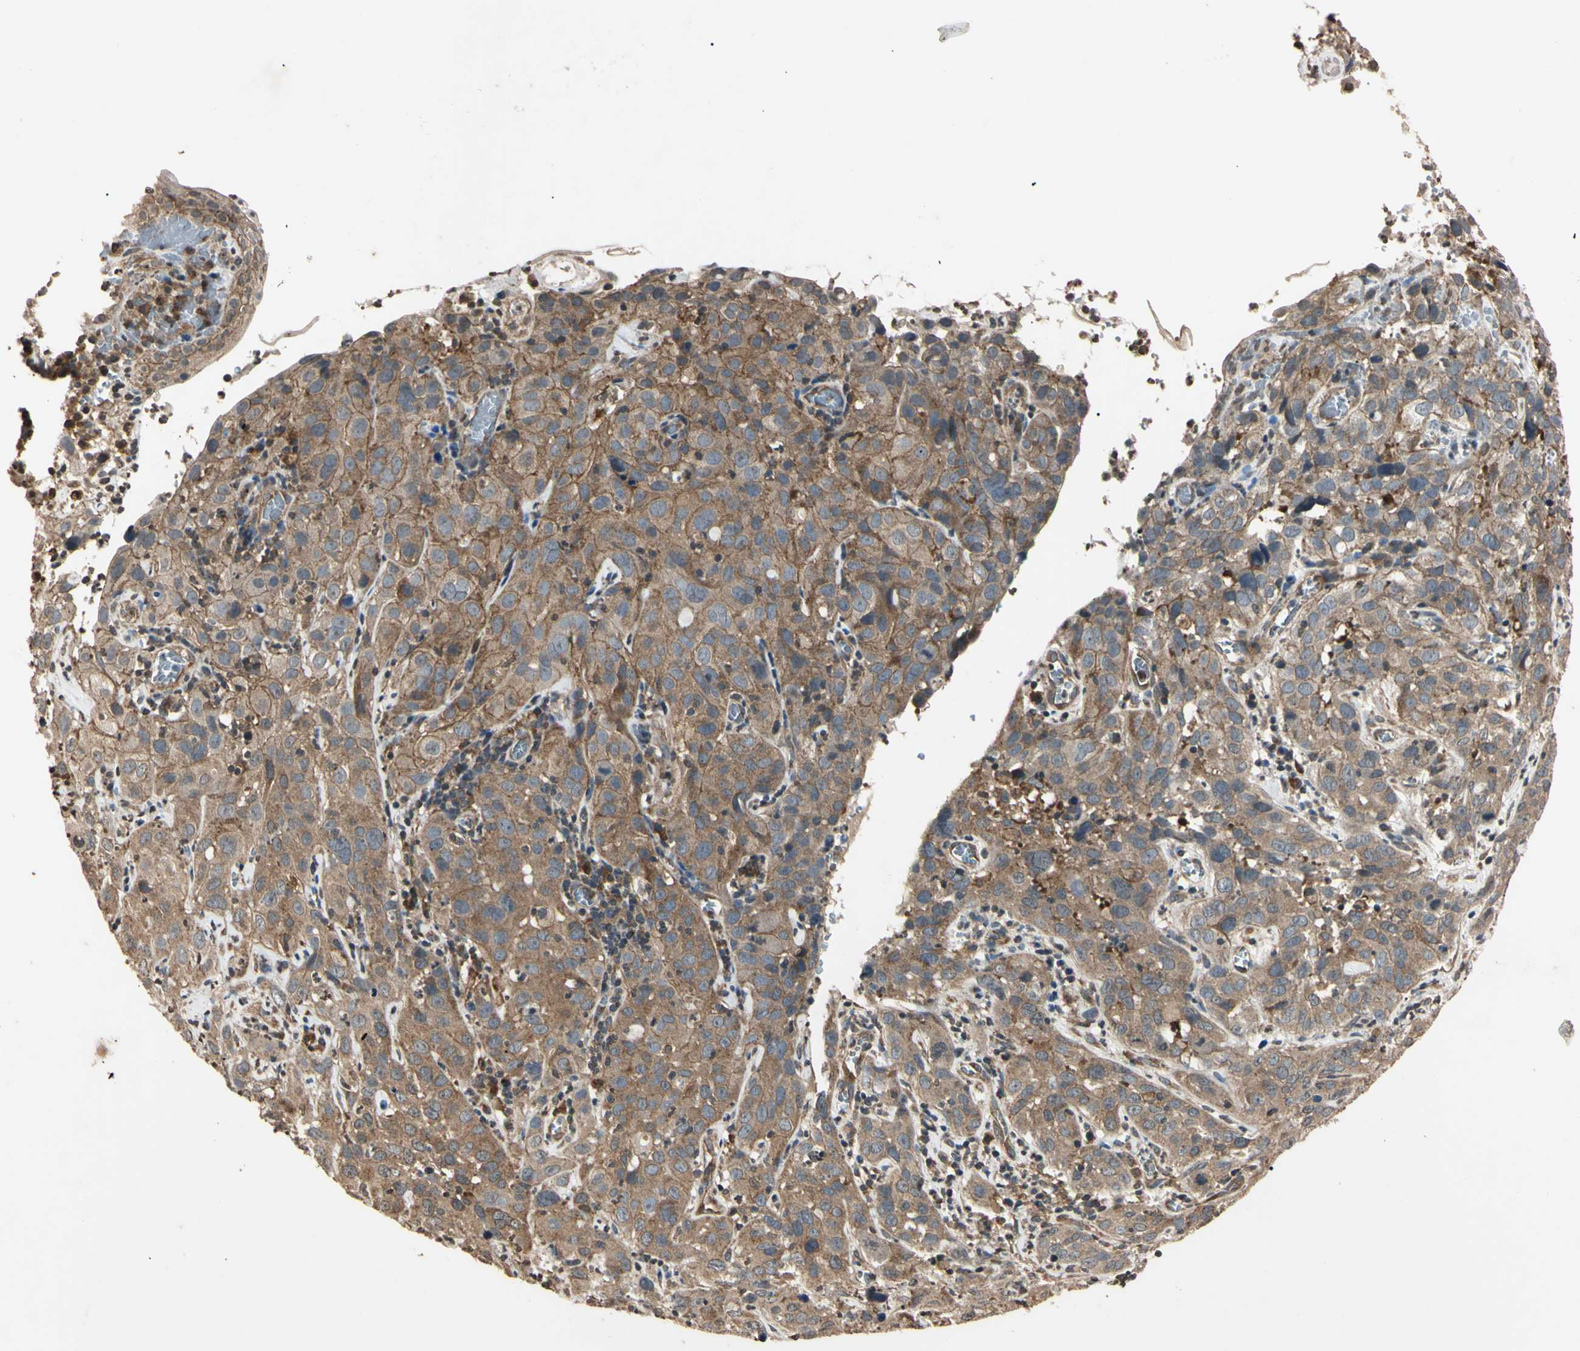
{"staining": {"intensity": "moderate", "quantity": ">75%", "location": "cytoplasmic/membranous"}, "tissue": "cervical cancer", "cell_type": "Tumor cells", "image_type": "cancer", "snomed": [{"axis": "morphology", "description": "Squamous cell carcinoma, NOS"}, {"axis": "topography", "description": "Cervix"}], "caption": "Immunohistochemical staining of human cervical cancer shows moderate cytoplasmic/membranous protein positivity in about >75% of tumor cells.", "gene": "EPN1", "patient": {"sex": "female", "age": 32}}